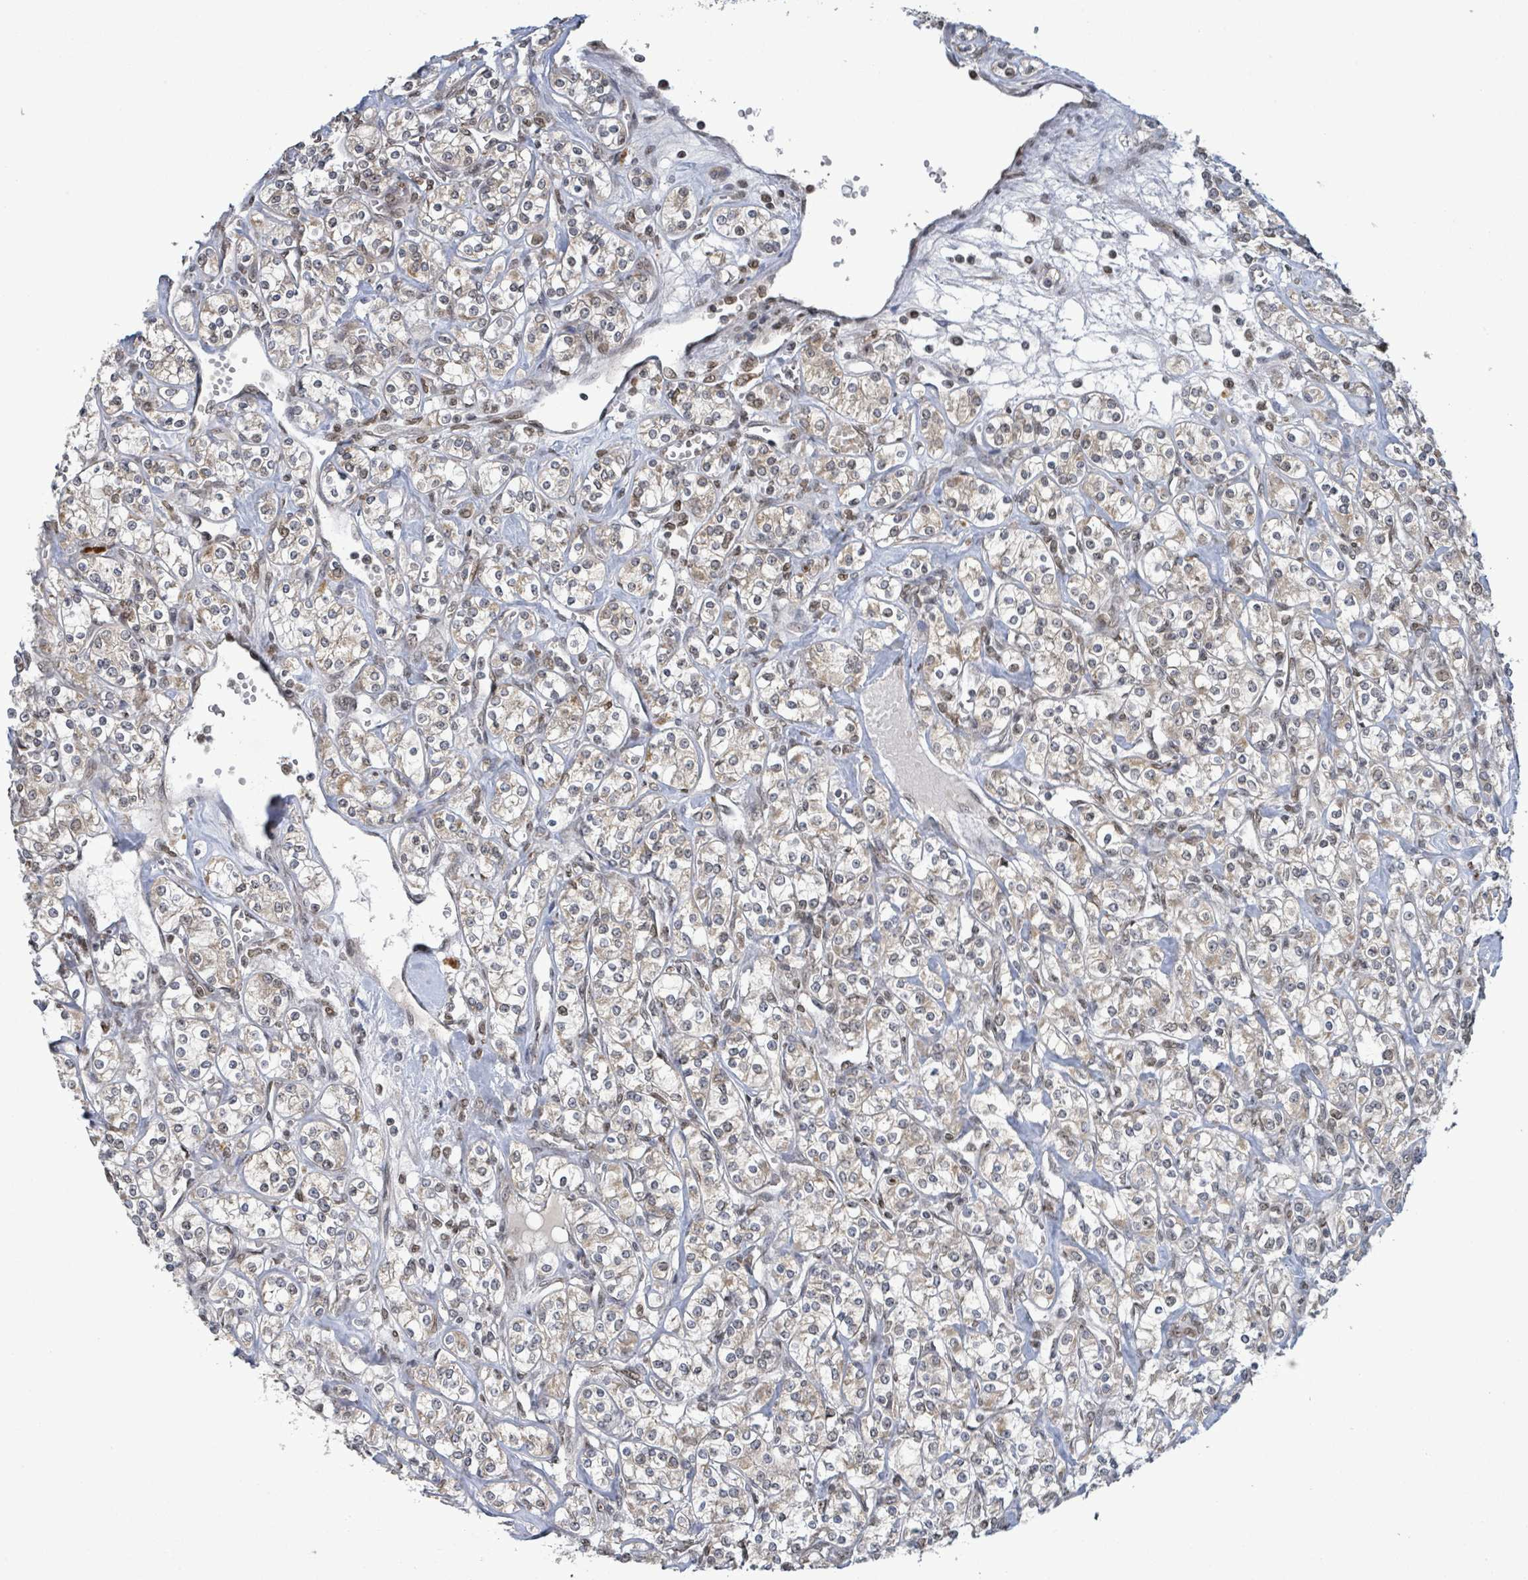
{"staining": {"intensity": "weak", "quantity": "<25%", "location": "cytoplasmic/membranous"}, "tissue": "renal cancer", "cell_type": "Tumor cells", "image_type": "cancer", "snomed": [{"axis": "morphology", "description": "Adenocarcinoma, NOS"}, {"axis": "topography", "description": "Kidney"}], "caption": "DAB immunohistochemical staining of renal adenocarcinoma demonstrates no significant positivity in tumor cells. (Immunohistochemistry (ihc), brightfield microscopy, high magnification).", "gene": "SBF2", "patient": {"sex": "male", "age": 77}}